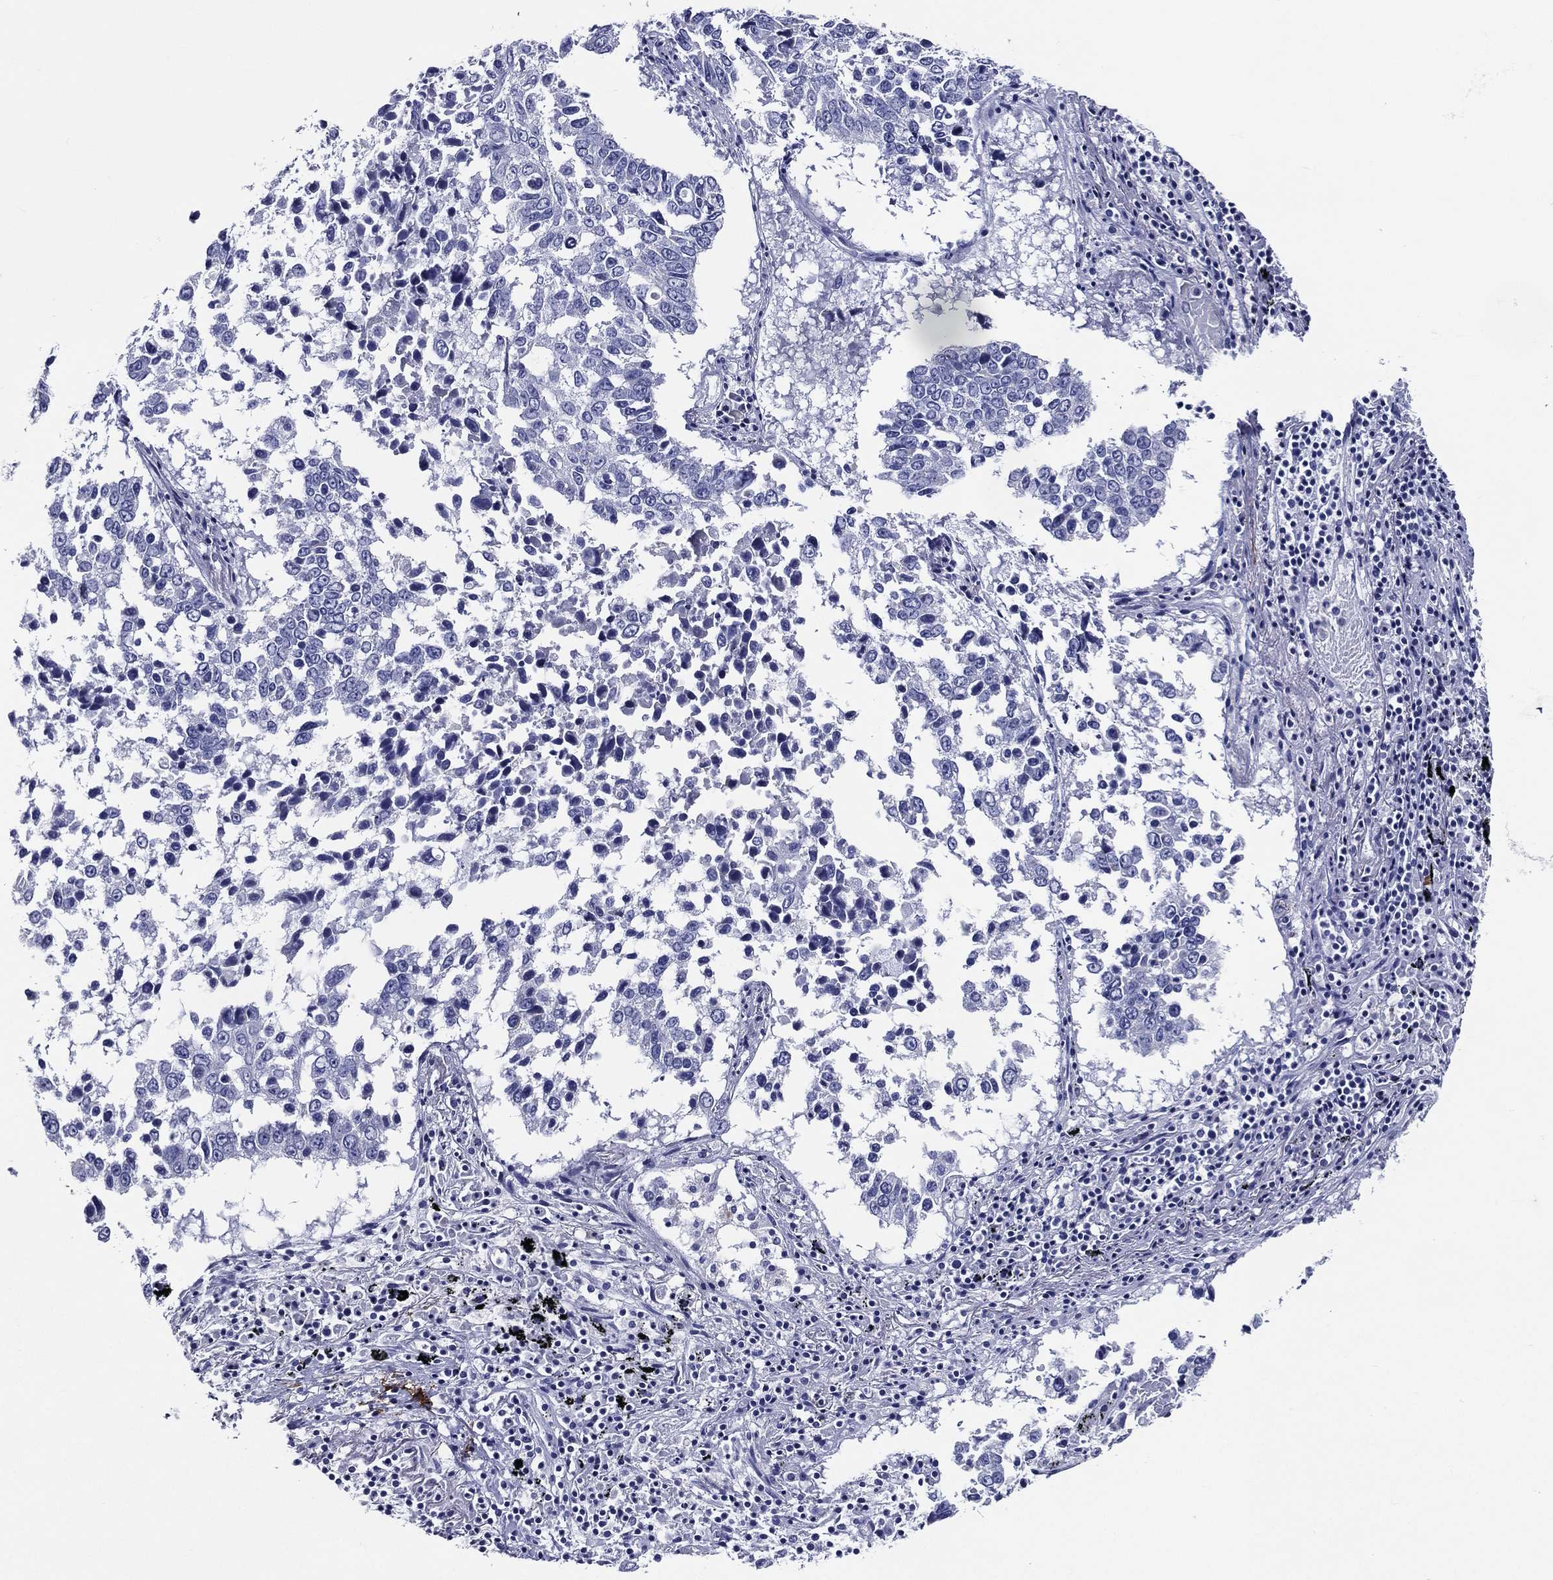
{"staining": {"intensity": "negative", "quantity": "none", "location": "none"}, "tissue": "lung cancer", "cell_type": "Tumor cells", "image_type": "cancer", "snomed": [{"axis": "morphology", "description": "Squamous cell carcinoma, NOS"}, {"axis": "topography", "description": "Lung"}], "caption": "There is no significant positivity in tumor cells of lung cancer.", "gene": "ACE2", "patient": {"sex": "male", "age": 82}}